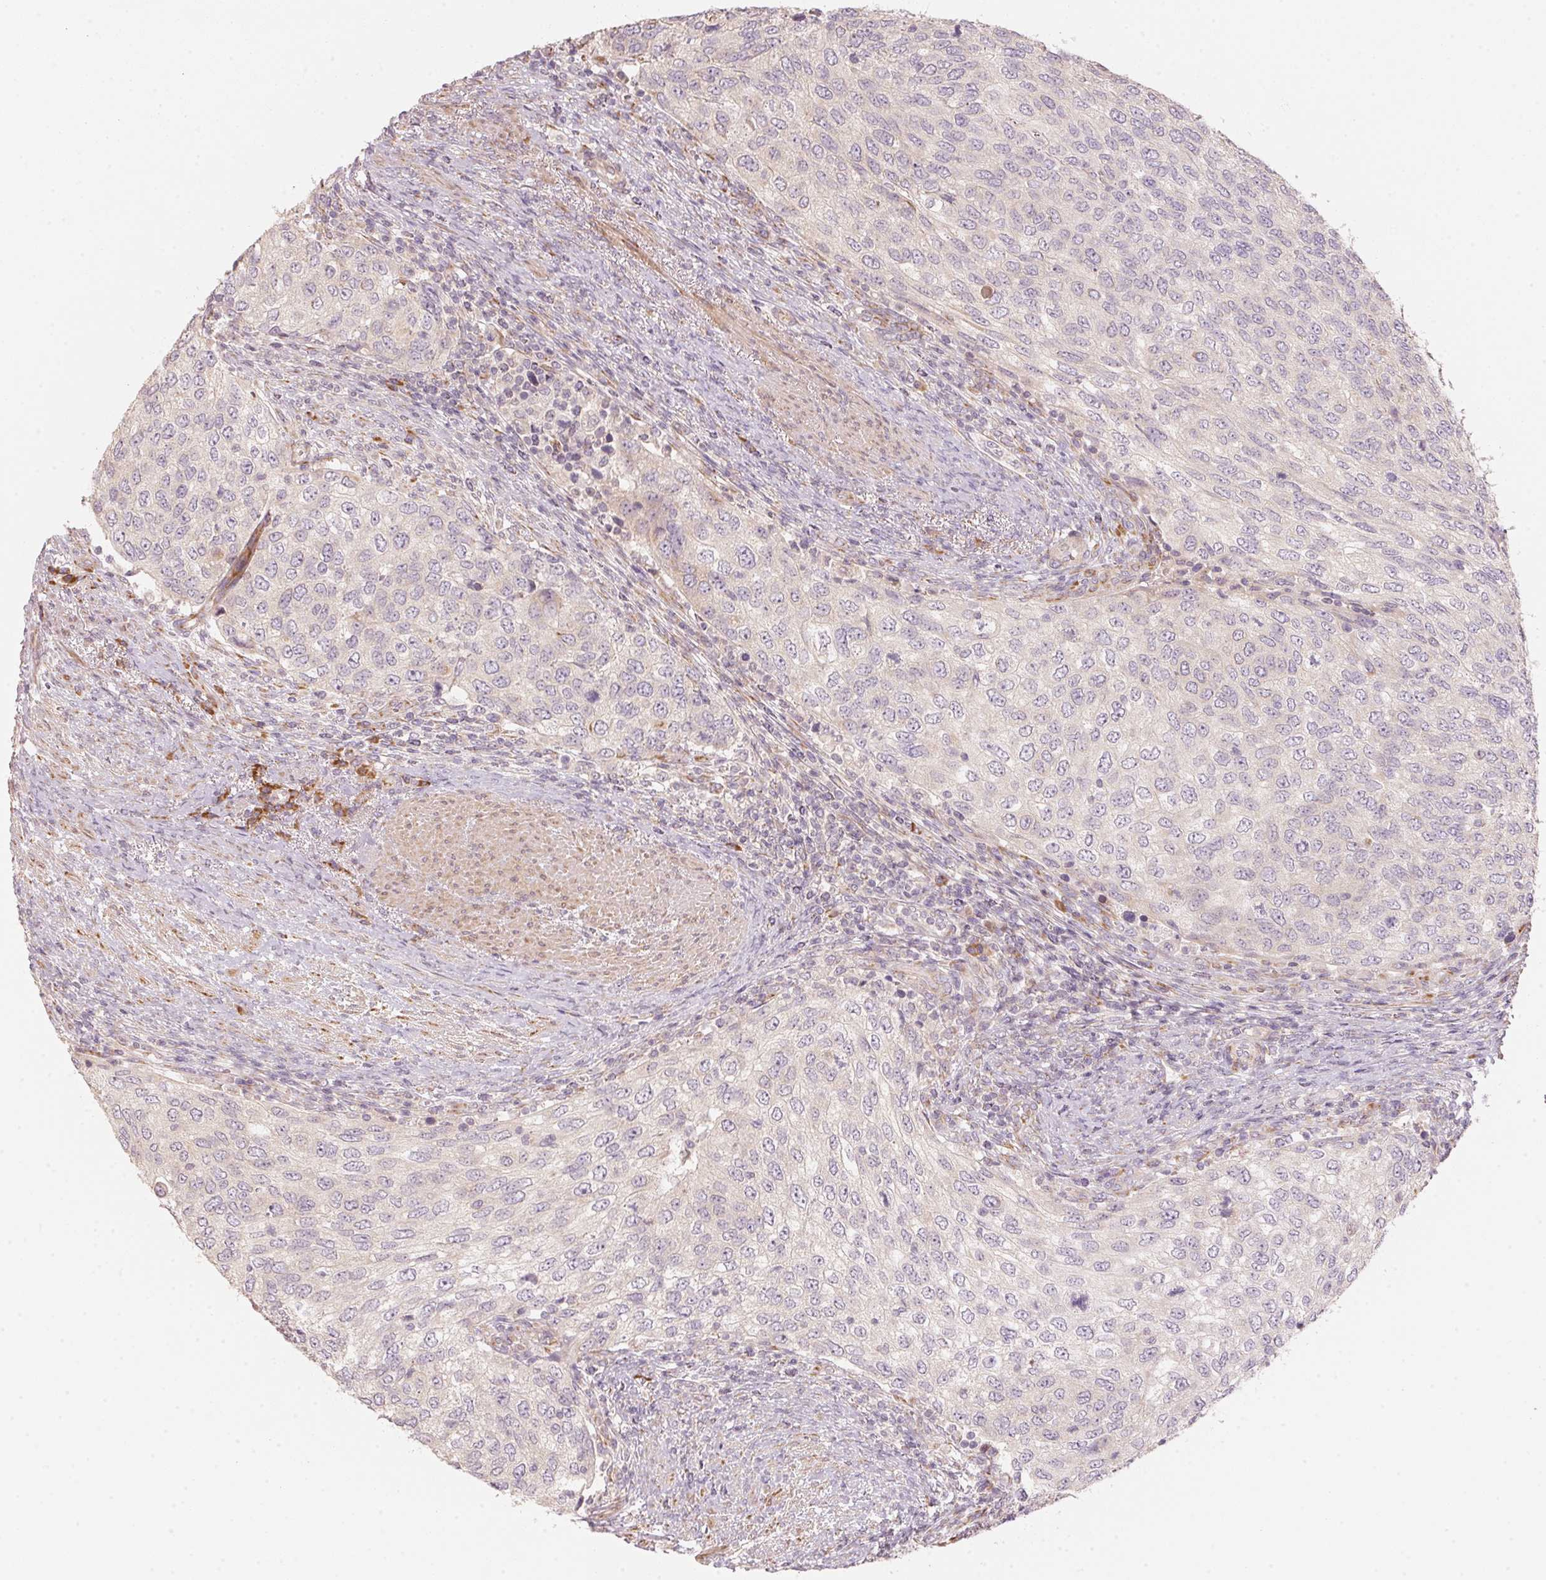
{"staining": {"intensity": "negative", "quantity": "none", "location": "none"}, "tissue": "urothelial cancer", "cell_type": "Tumor cells", "image_type": "cancer", "snomed": [{"axis": "morphology", "description": "Urothelial carcinoma, High grade"}, {"axis": "topography", "description": "Urinary bladder"}], "caption": "DAB (3,3'-diaminobenzidine) immunohistochemical staining of urothelial cancer displays no significant expression in tumor cells.", "gene": "BLOC1S2", "patient": {"sex": "female", "age": 78}}